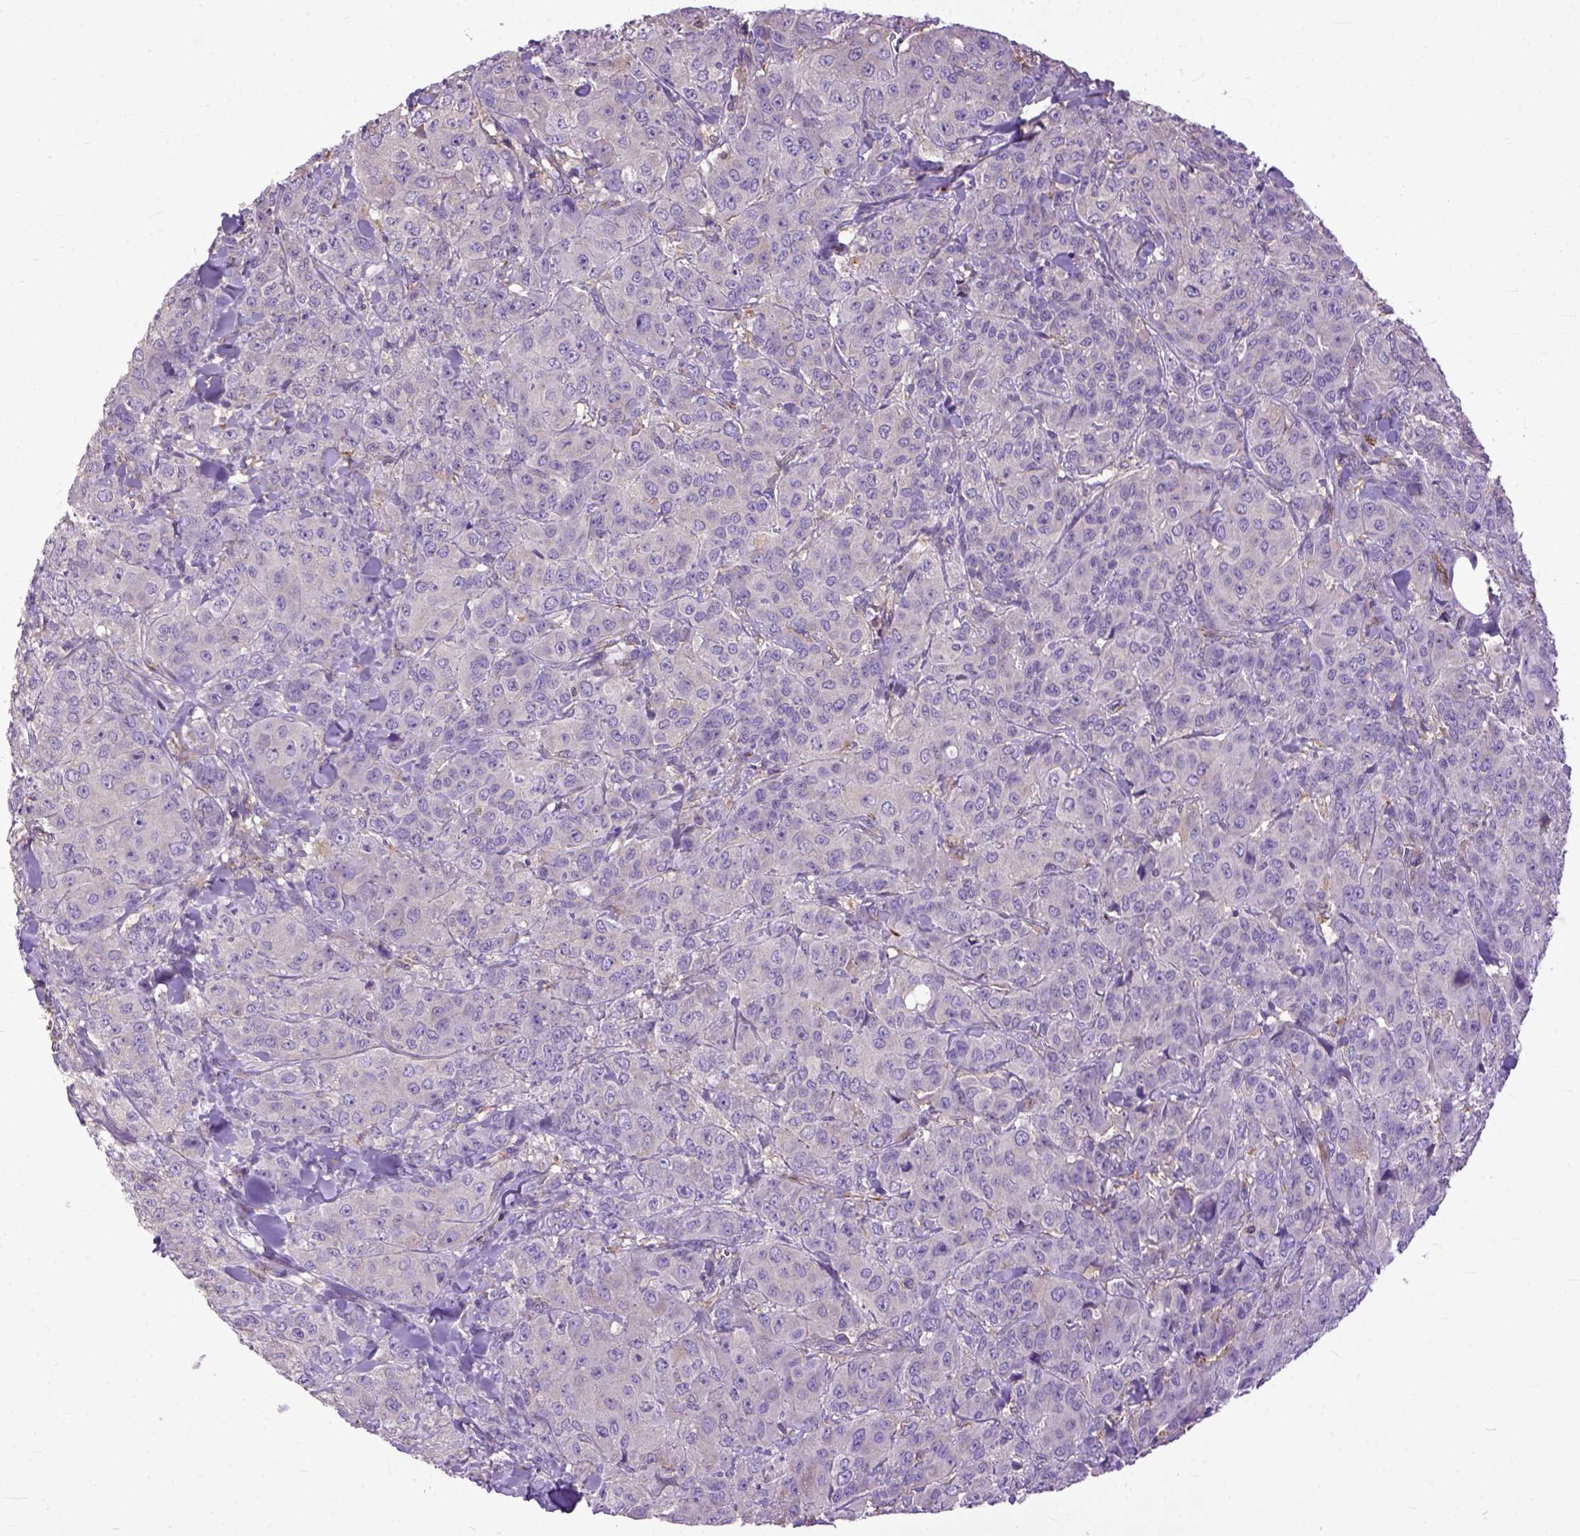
{"staining": {"intensity": "negative", "quantity": "none", "location": "none"}, "tissue": "breast cancer", "cell_type": "Tumor cells", "image_type": "cancer", "snomed": [{"axis": "morphology", "description": "Duct carcinoma"}, {"axis": "topography", "description": "Breast"}], "caption": "Immunohistochemistry (IHC) image of neoplastic tissue: human breast cancer stained with DAB (3,3'-diaminobenzidine) displays no significant protein staining in tumor cells.", "gene": "NAMPT", "patient": {"sex": "female", "age": 43}}